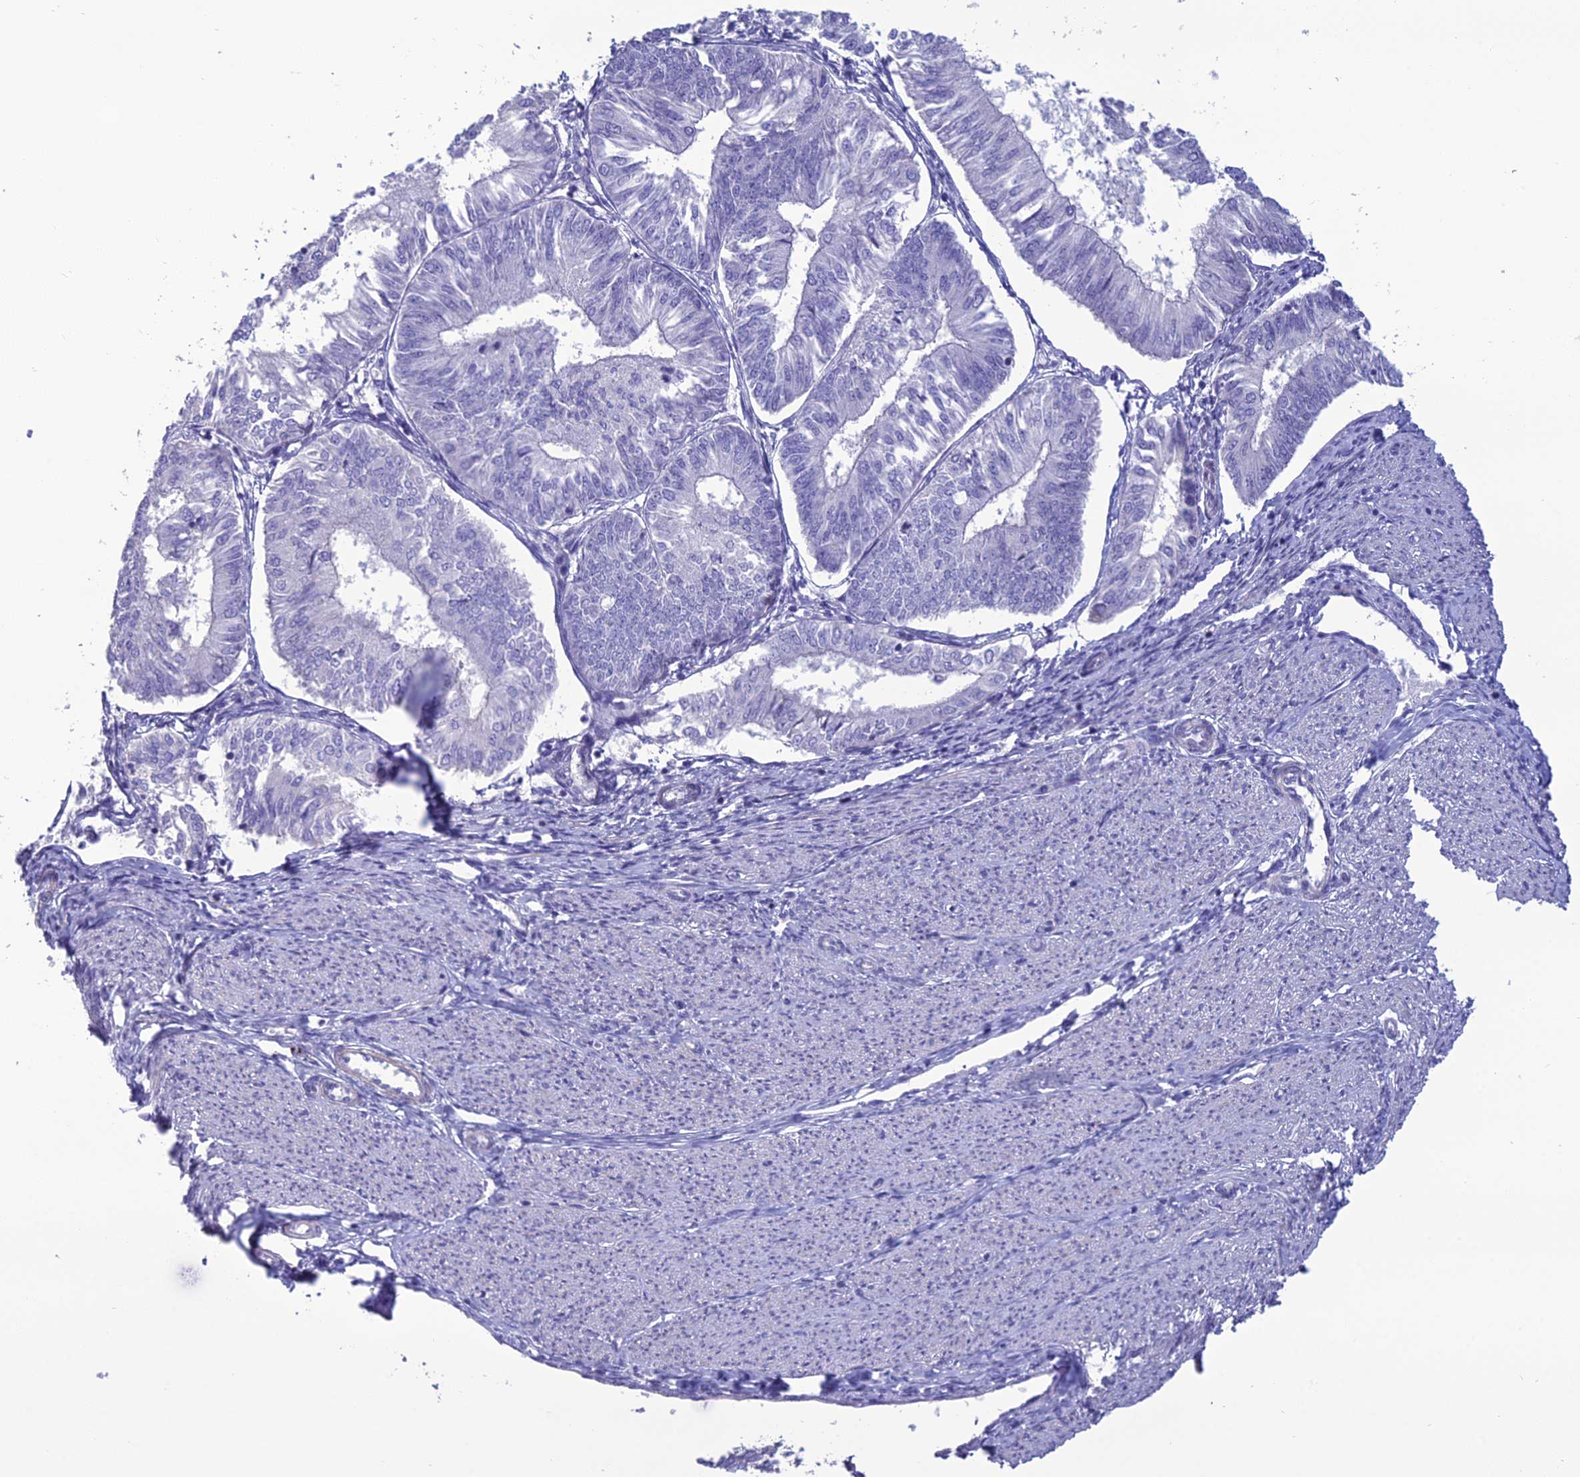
{"staining": {"intensity": "negative", "quantity": "none", "location": "none"}, "tissue": "endometrial cancer", "cell_type": "Tumor cells", "image_type": "cancer", "snomed": [{"axis": "morphology", "description": "Adenocarcinoma, NOS"}, {"axis": "topography", "description": "Endometrium"}], "caption": "Tumor cells are negative for protein expression in human endometrial adenocarcinoma.", "gene": "OR56B1", "patient": {"sex": "female", "age": 58}}